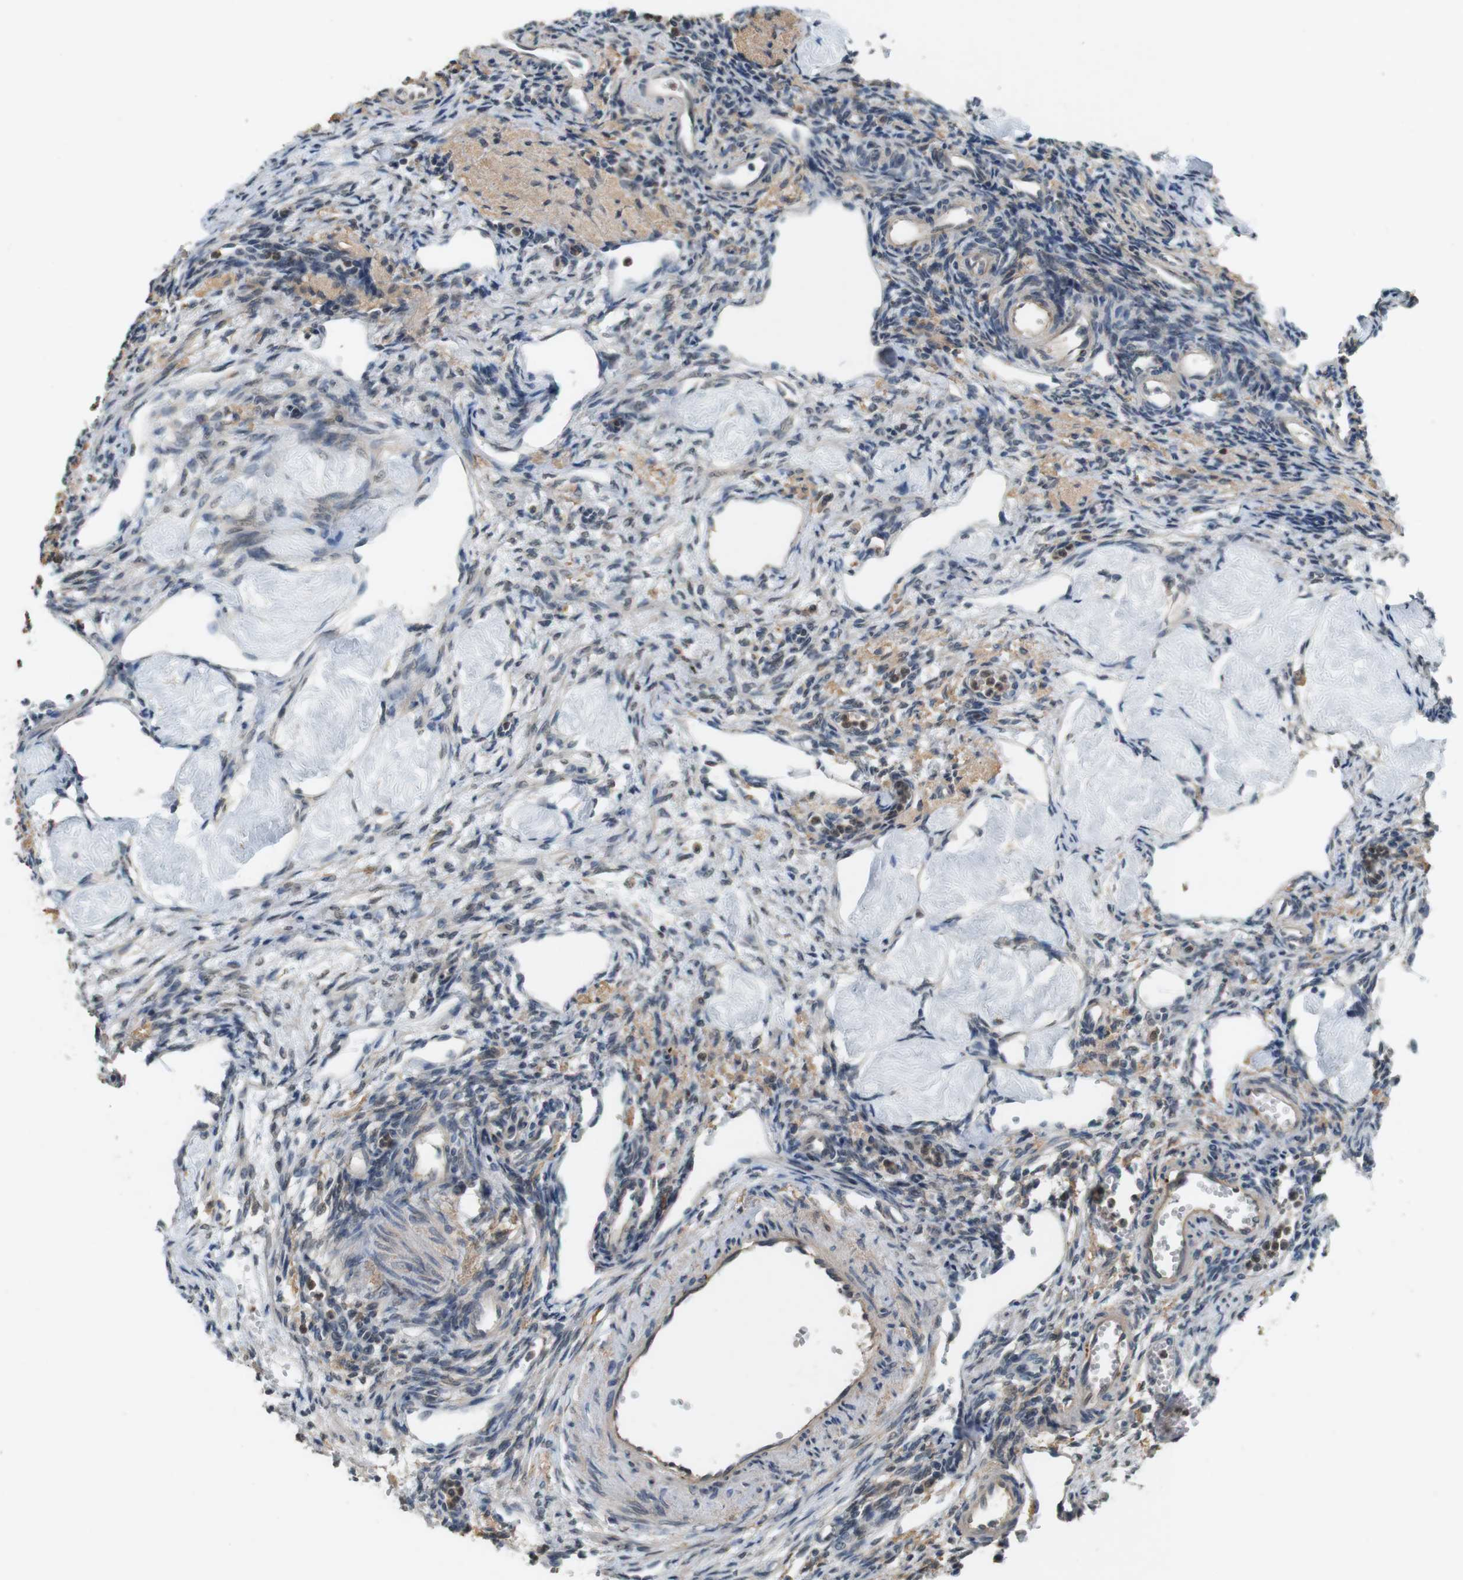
{"staining": {"intensity": "weak", "quantity": "<25%", "location": "cytoplasmic/membranous,nuclear"}, "tissue": "ovary", "cell_type": "Ovarian stroma cells", "image_type": "normal", "snomed": [{"axis": "morphology", "description": "Normal tissue, NOS"}, {"axis": "topography", "description": "Ovary"}], "caption": "Ovary stained for a protein using immunohistochemistry demonstrates no staining ovarian stroma cells.", "gene": "CDK14", "patient": {"sex": "female", "age": 33}}